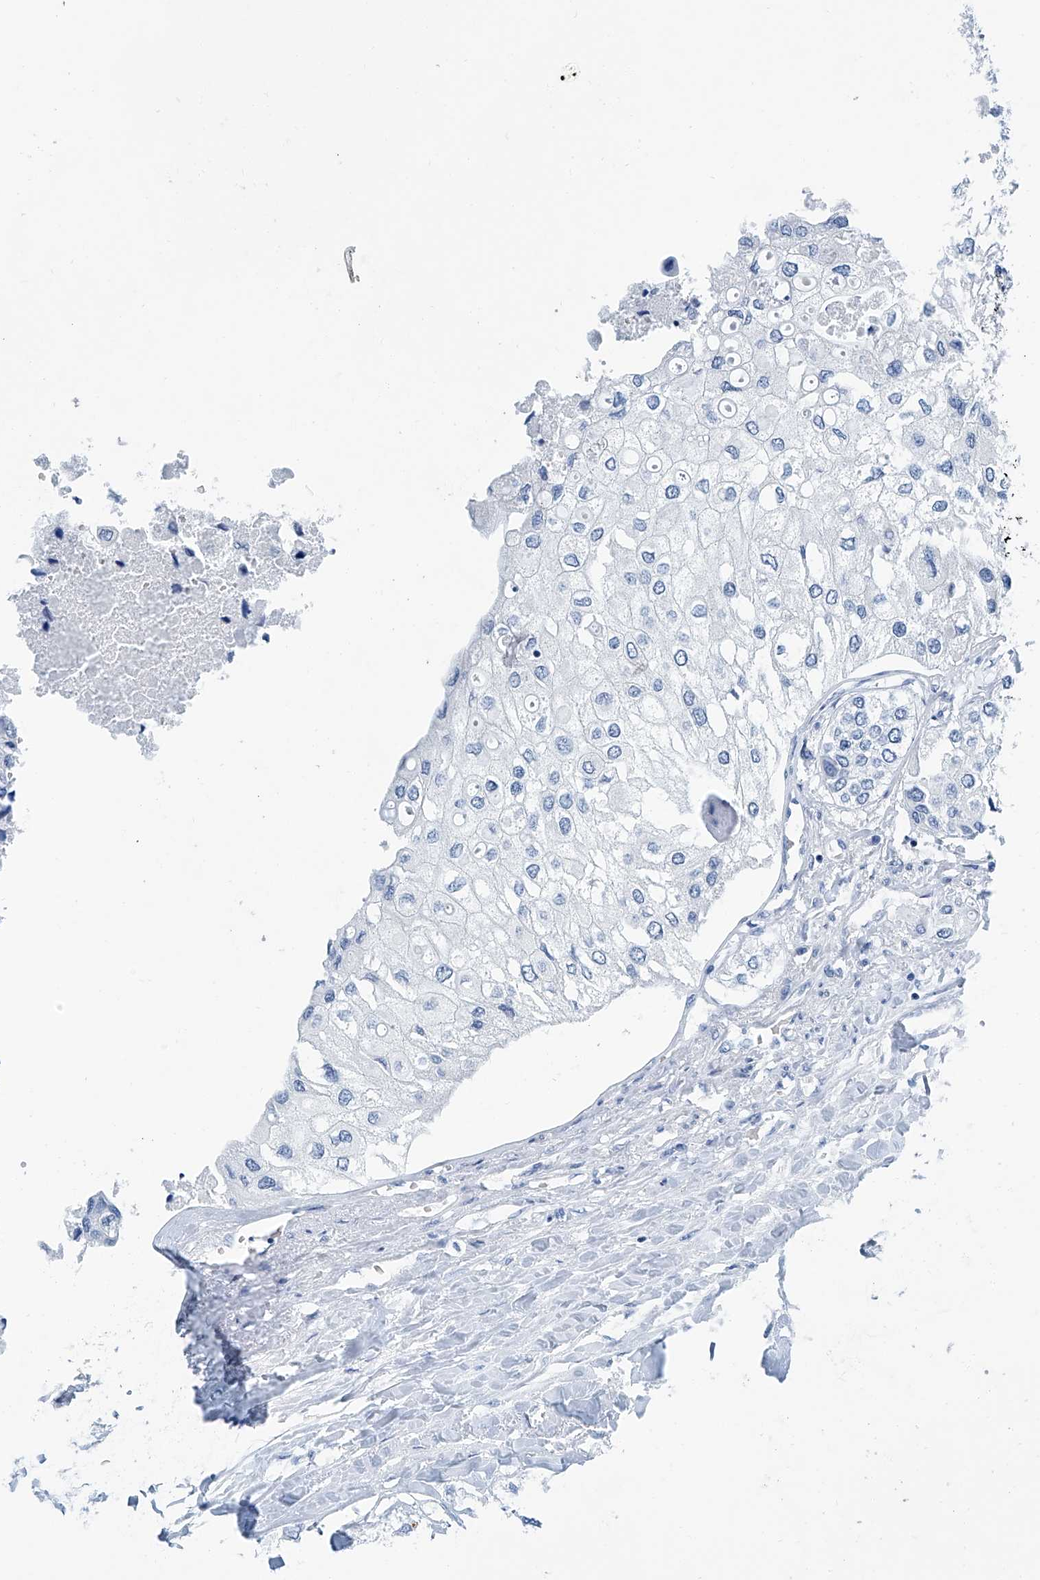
{"staining": {"intensity": "negative", "quantity": "none", "location": "none"}, "tissue": "urothelial cancer", "cell_type": "Tumor cells", "image_type": "cancer", "snomed": [{"axis": "morphology", "description": "Urothelial carcinoma, High grade"}, {"axis": "topography", "description": "Urinary bladder"}], "caption": "A photomicrograph of human urothelial cancer is negative for staining in tumor cells. (Brightfield microscopy of DAB (3,3'-diaminobenzidine) IHC at high magnification).", "gene": "CYP2A7", "patient": {"sex": "male", "age": 64}}